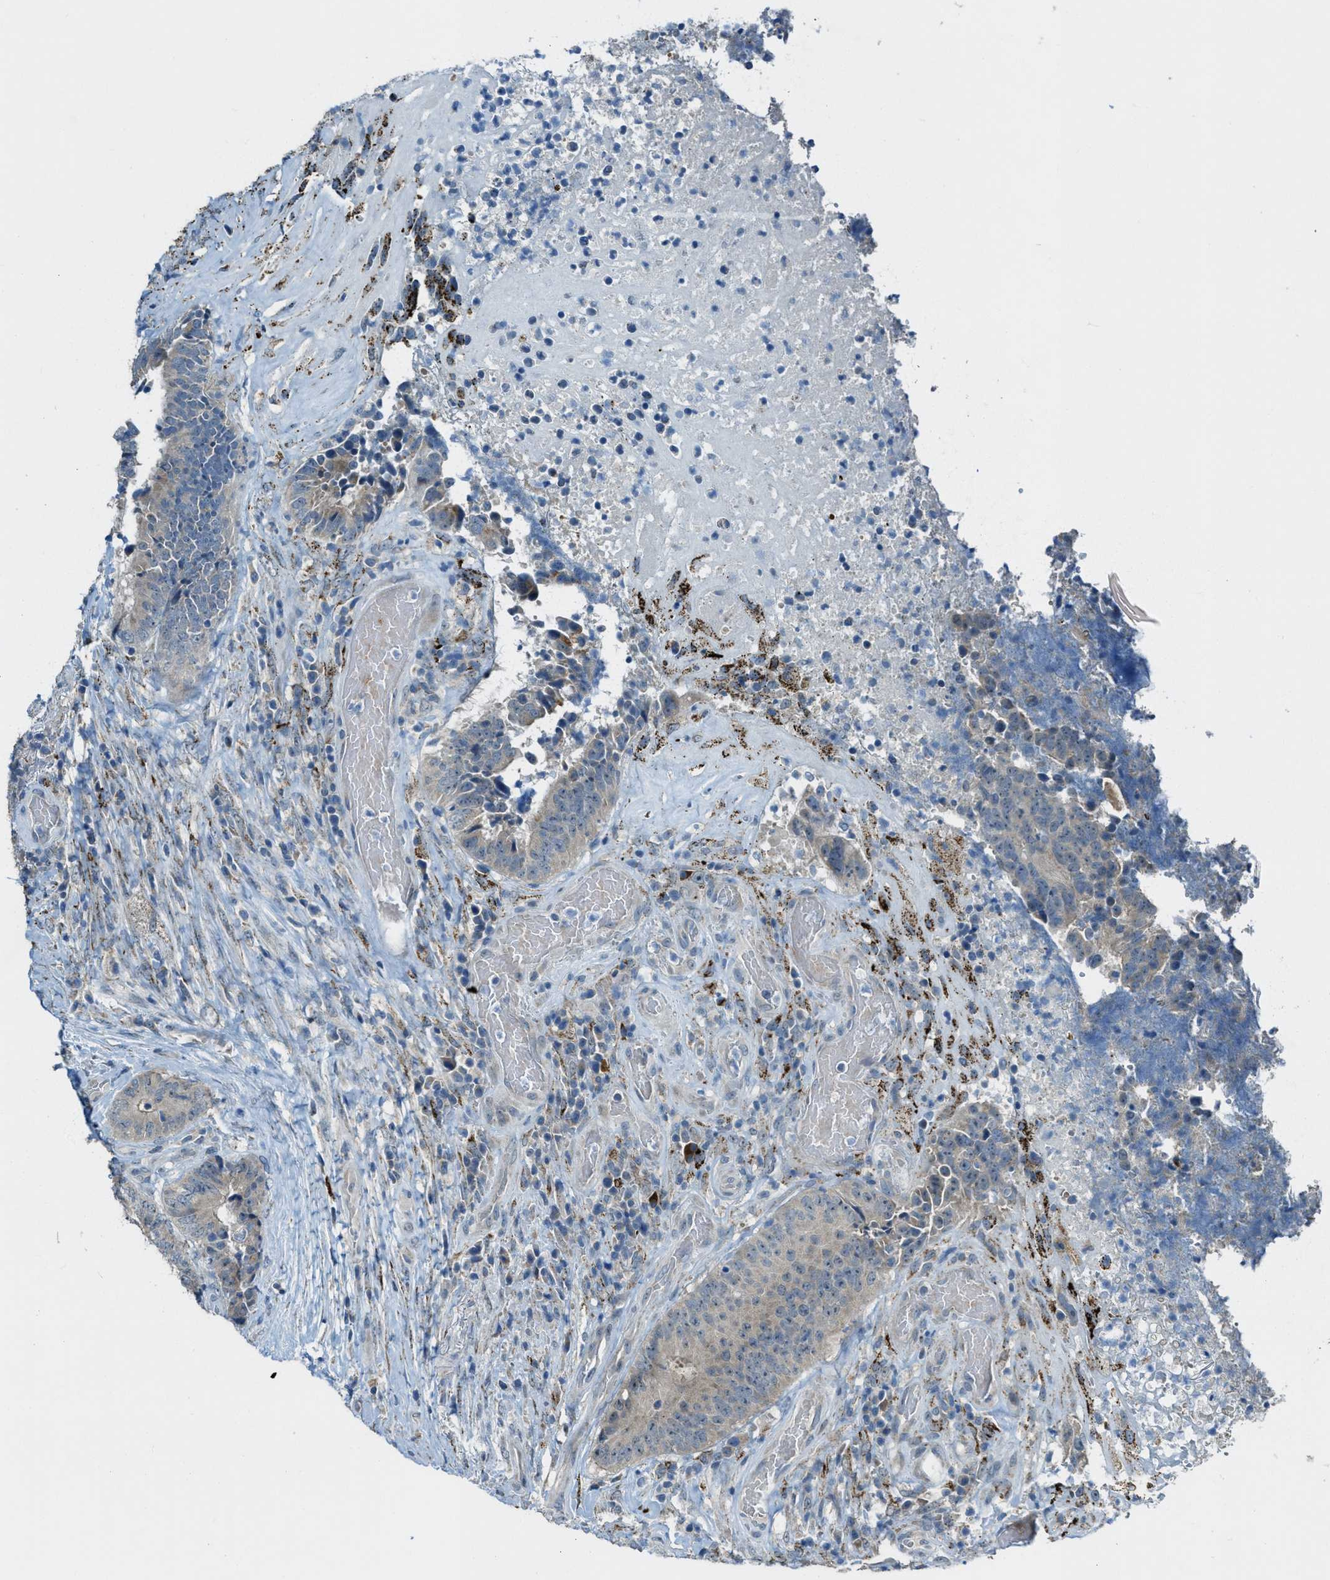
{"staining": {"intensity": "negative", "quantity": "none", "location": "none"}, "tissue": "colorectal cancer", "cell_type": "Tumor cells", "image_type": "cancer", "snomed": [{"axis": "morphology", "description": "Adenocarcinoma, NOS"}, {"axis": "topography", "description": "Rectum"}], "caption": "Tumor cells show no significant protein expression in adenocarcinoma (colorectal). (Brightfield microscopy of DAB IHC at high magnification).", "gene": "CDON", "patient": {"sex": "male", "age": 72}}